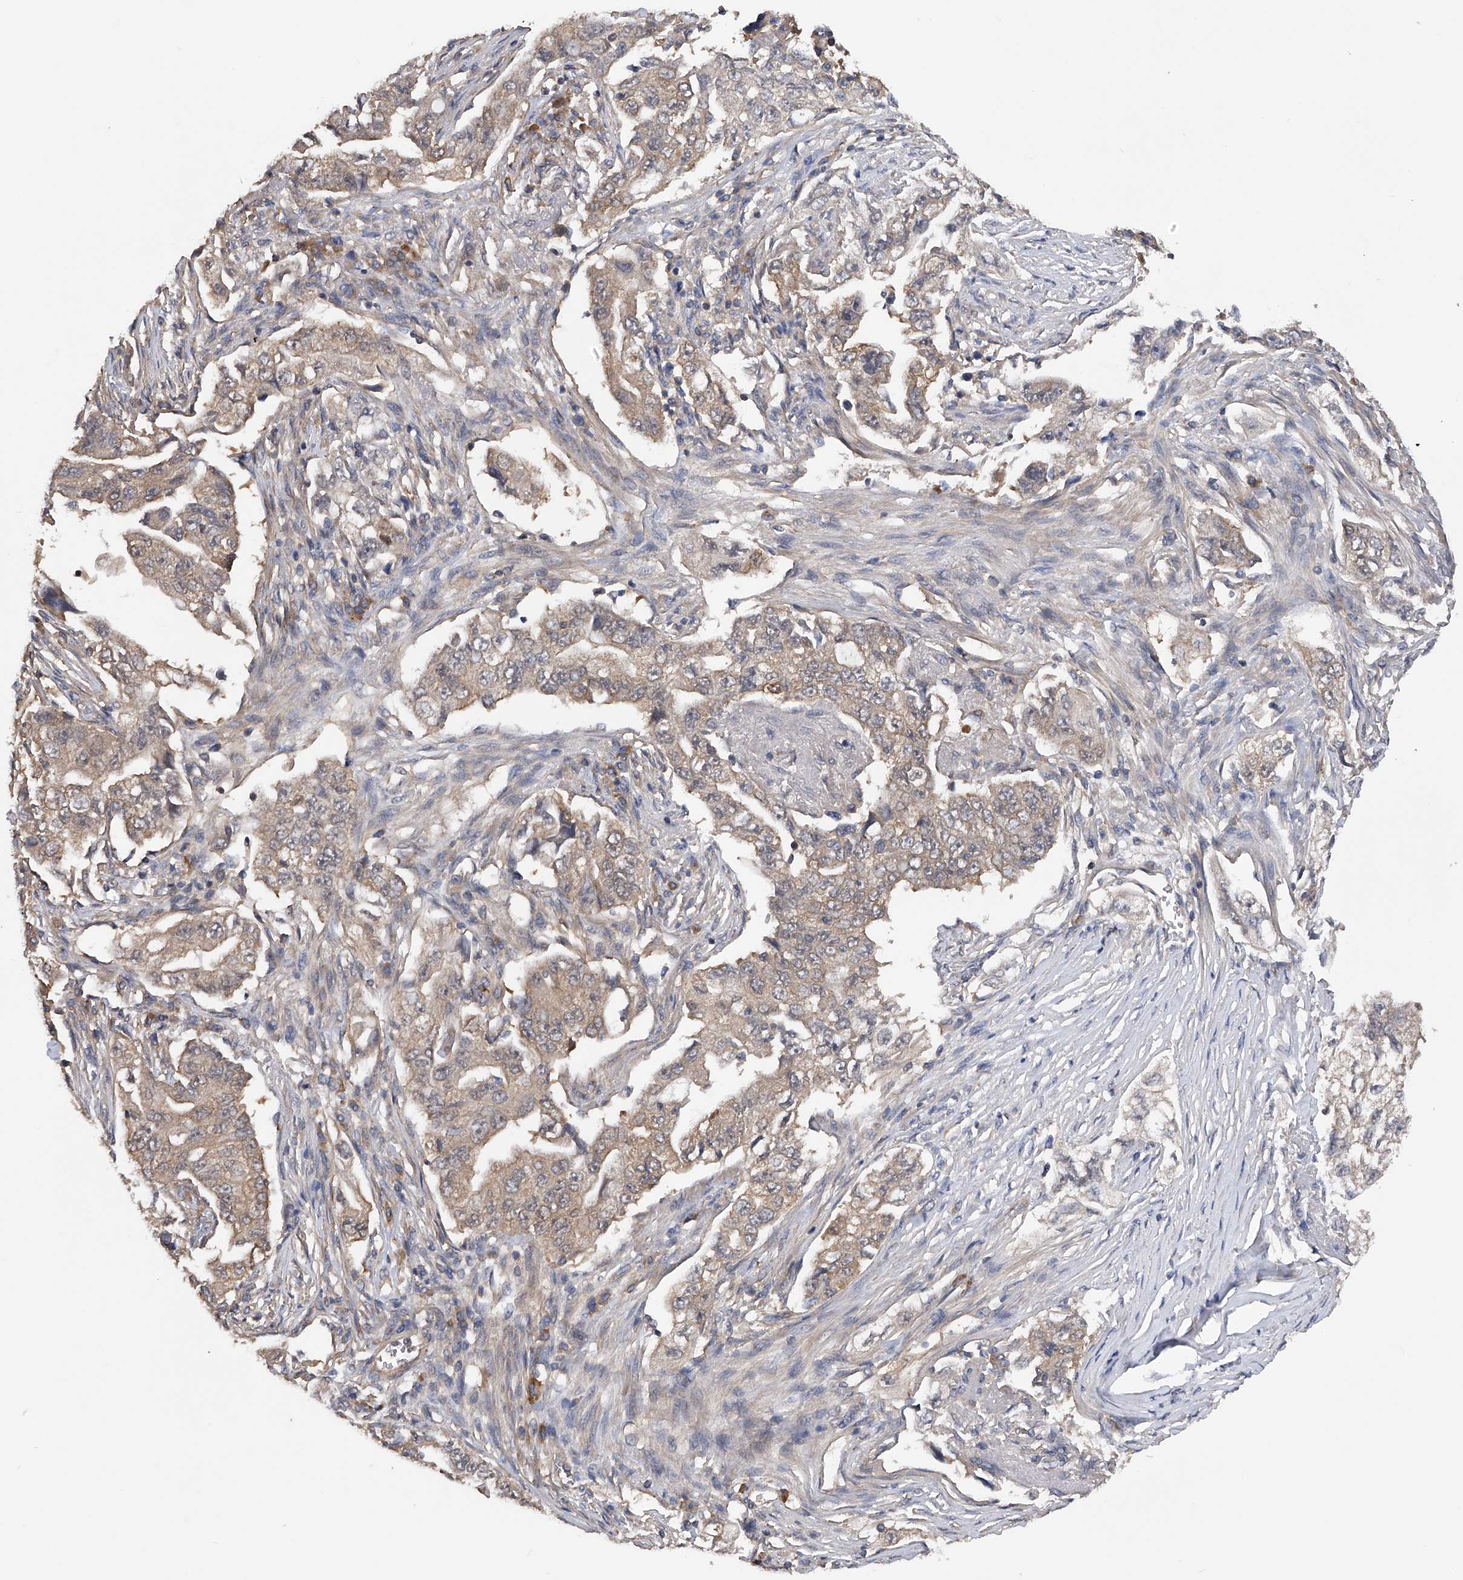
{"staining": {"intensity": "weak", "quantity": "<25%", "location": "cytoplasmic/membranous"}, "tissue": "lung cancer", "cell_type": "Tumor cells", "image_type": "cancer", "snomed": [{"axis": "morphology", "description": "Adenocarcinoma, NOS"}, {"axis": "topography", "description": "Lung"}], "caption": "Immunohistochemistry of human lung cancer (adenocarcinoma) reveals no staining in tumor cells.", "gene": "CFAP298", "patient": {"sex": "female", "age": 51}}